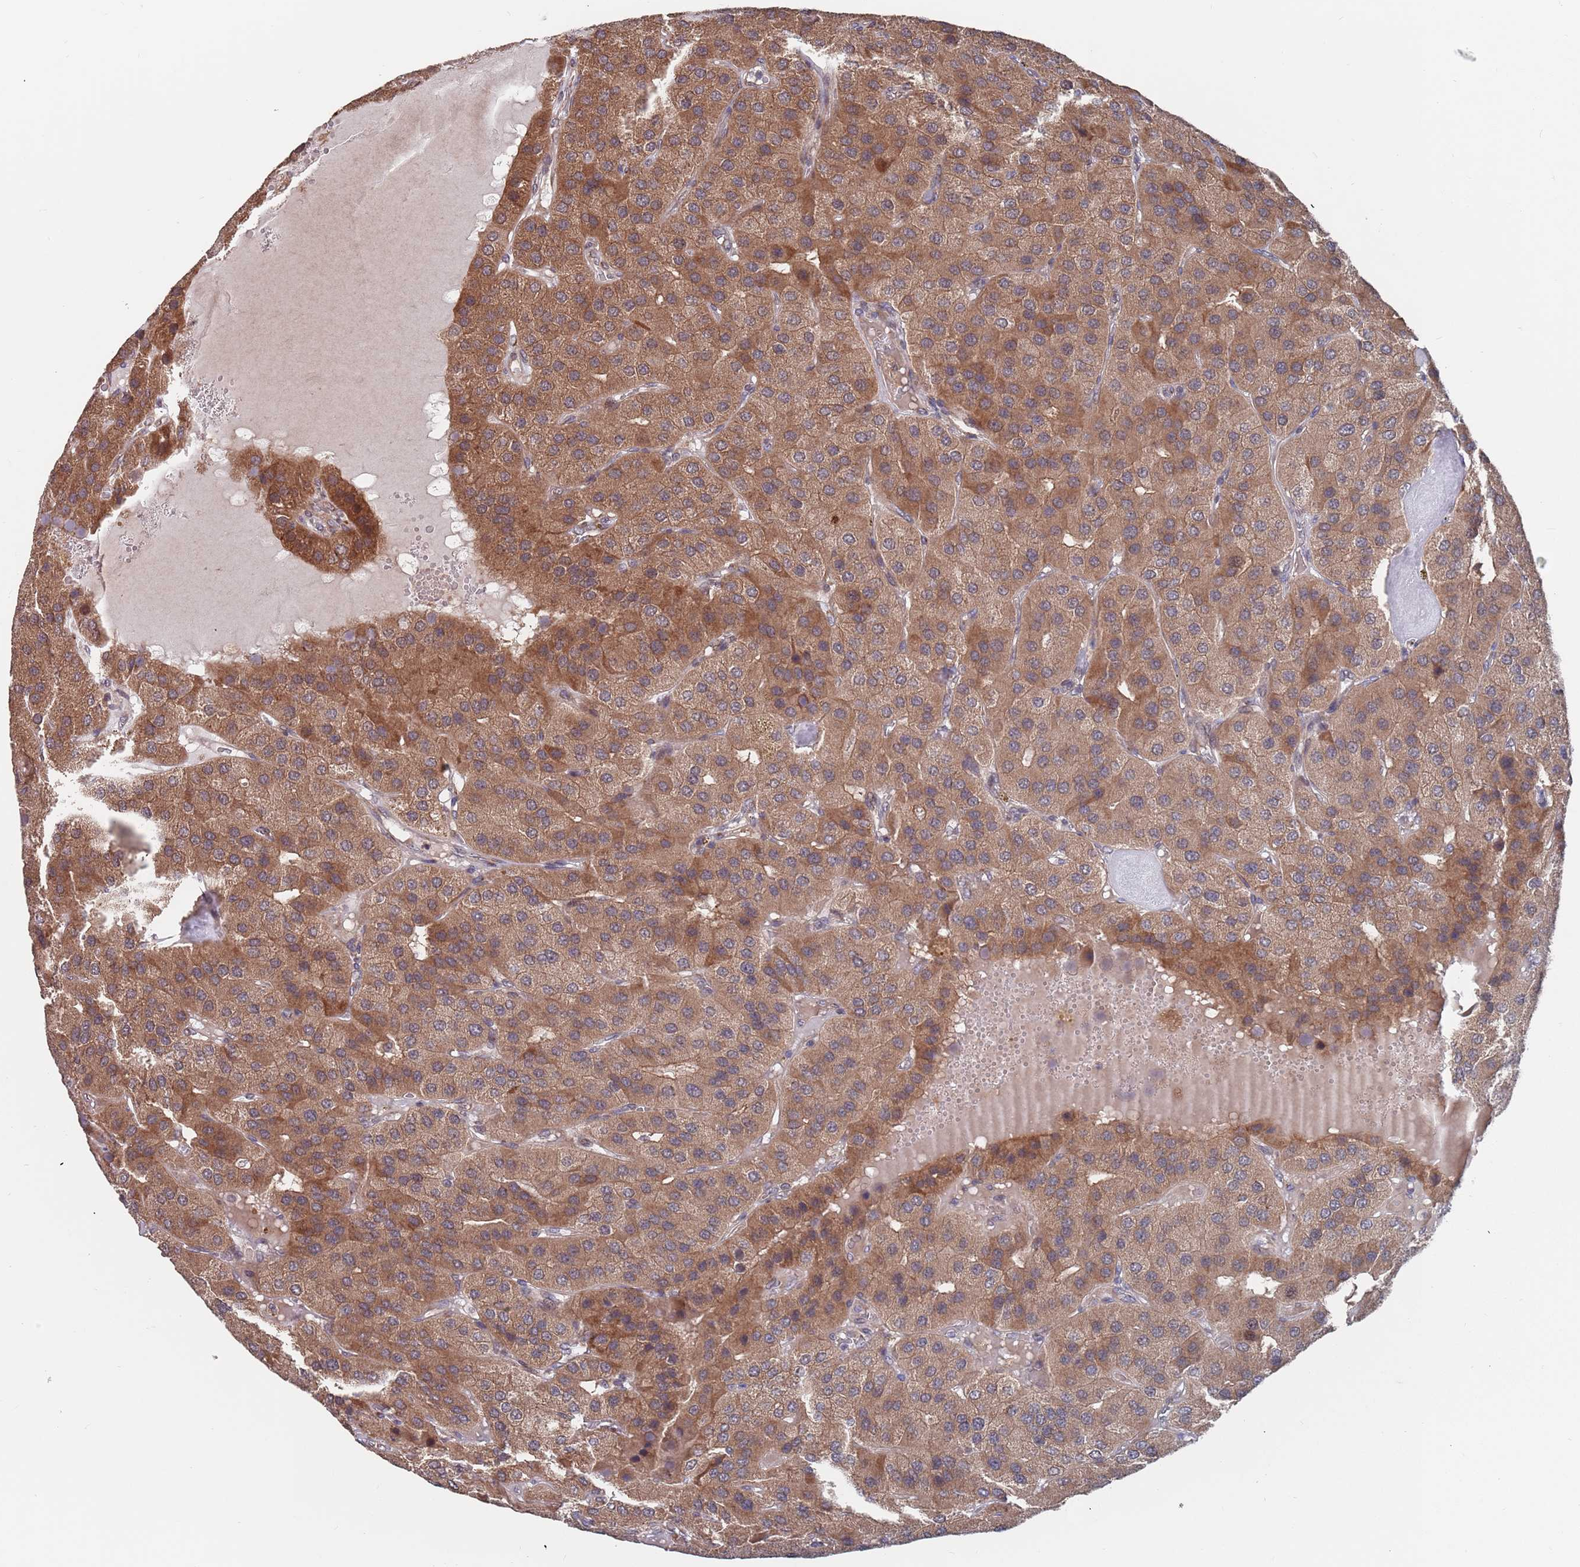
{"staining": {"intensity": "moderate", "quantity": ">75%", "location": "cytoplasmic/membranous"}, "tissue": "parathyroid gland", "cell_type": "Glandular cells", "image_type": "normal", "snomed": [{"axis": "morphology", "description": "Normal tissue, NOS"}, {"axis": "morphology", "description": "Adenoma, NOS"}, {"axis": "topography", "description": "Parathyroid gland"}], "caption": "Immunohistochemistry micrograph of benign parathyroid gland: human parathyroid gland stained using IHC demonstrates medium levels of moderate protein expression localized specifically in the cytoplasmic/membranous of glandular cells, appearing as a cytoplasmic/membranous brown color.", "gene": "UNC45A", "patient": {"sex": "female", "age": 86}}